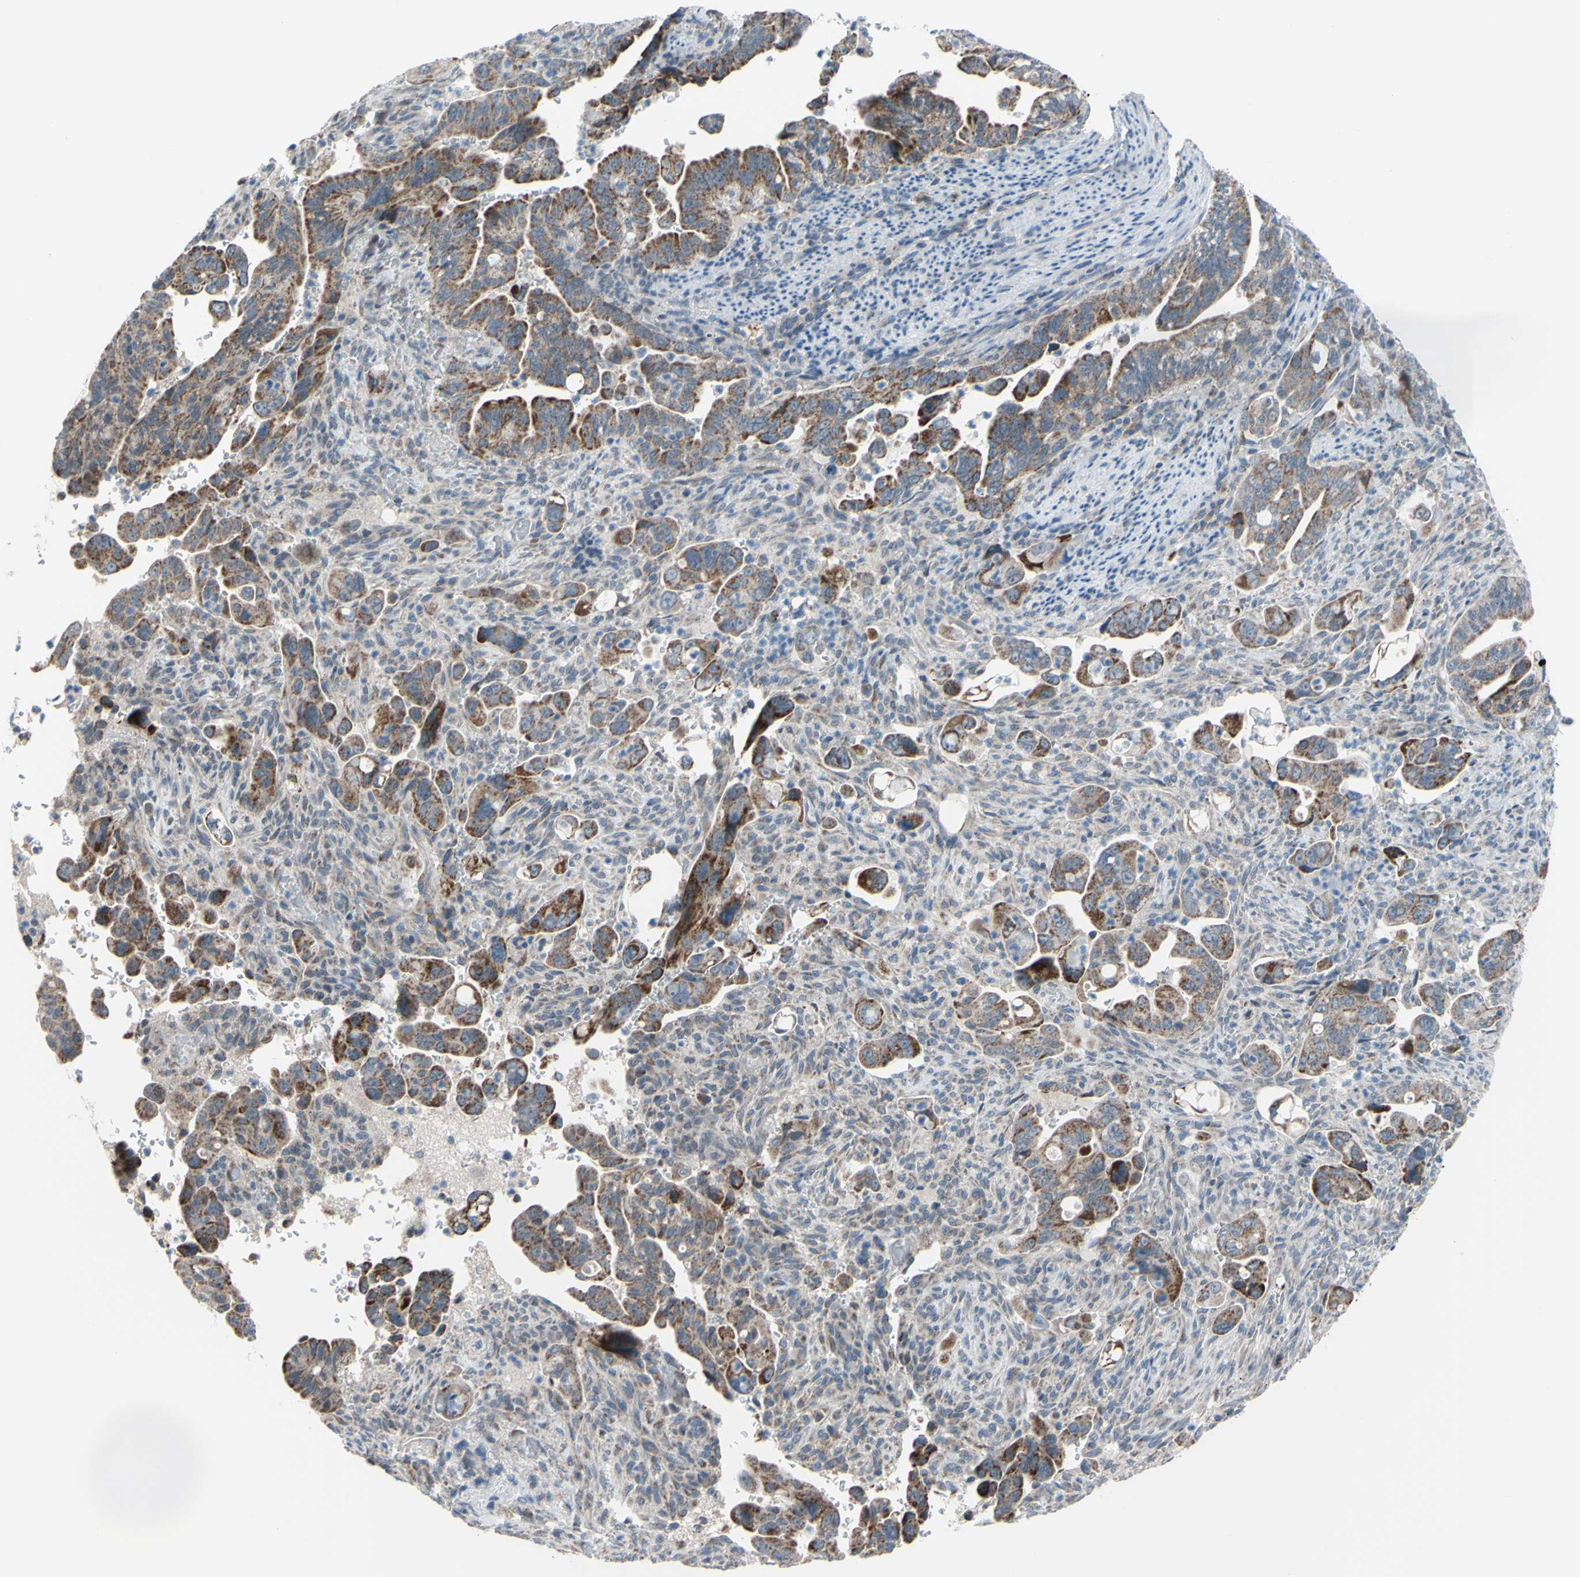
{"staining": {"intensity": "moderate", "quantity": "25%-75%", "location": "cytoplasmic/membranous"}, "tissue": "pancreatic cancer", "cell_type": "Tumor cells", "image_type": "cancer", "snomed": [{"axis": "morphology", "description": "Adenocarcinoma, NOS"}, {"axis": "topography", "description": "Pancreas"}], "caption": "High-magnification brightfield microscopy of pancreatic cancer (adenocarcinoma) stained with DAB (3,3'-diaminobenzidine) (brown) and counterstained with hematoxylin (blue). tumor cells exhibit moderate cytoplasmic/membranous positivity is identified in about25%-75% of cells.", "gene": "GLT8D1", "patient": {"sex": "male", "age": 70}}